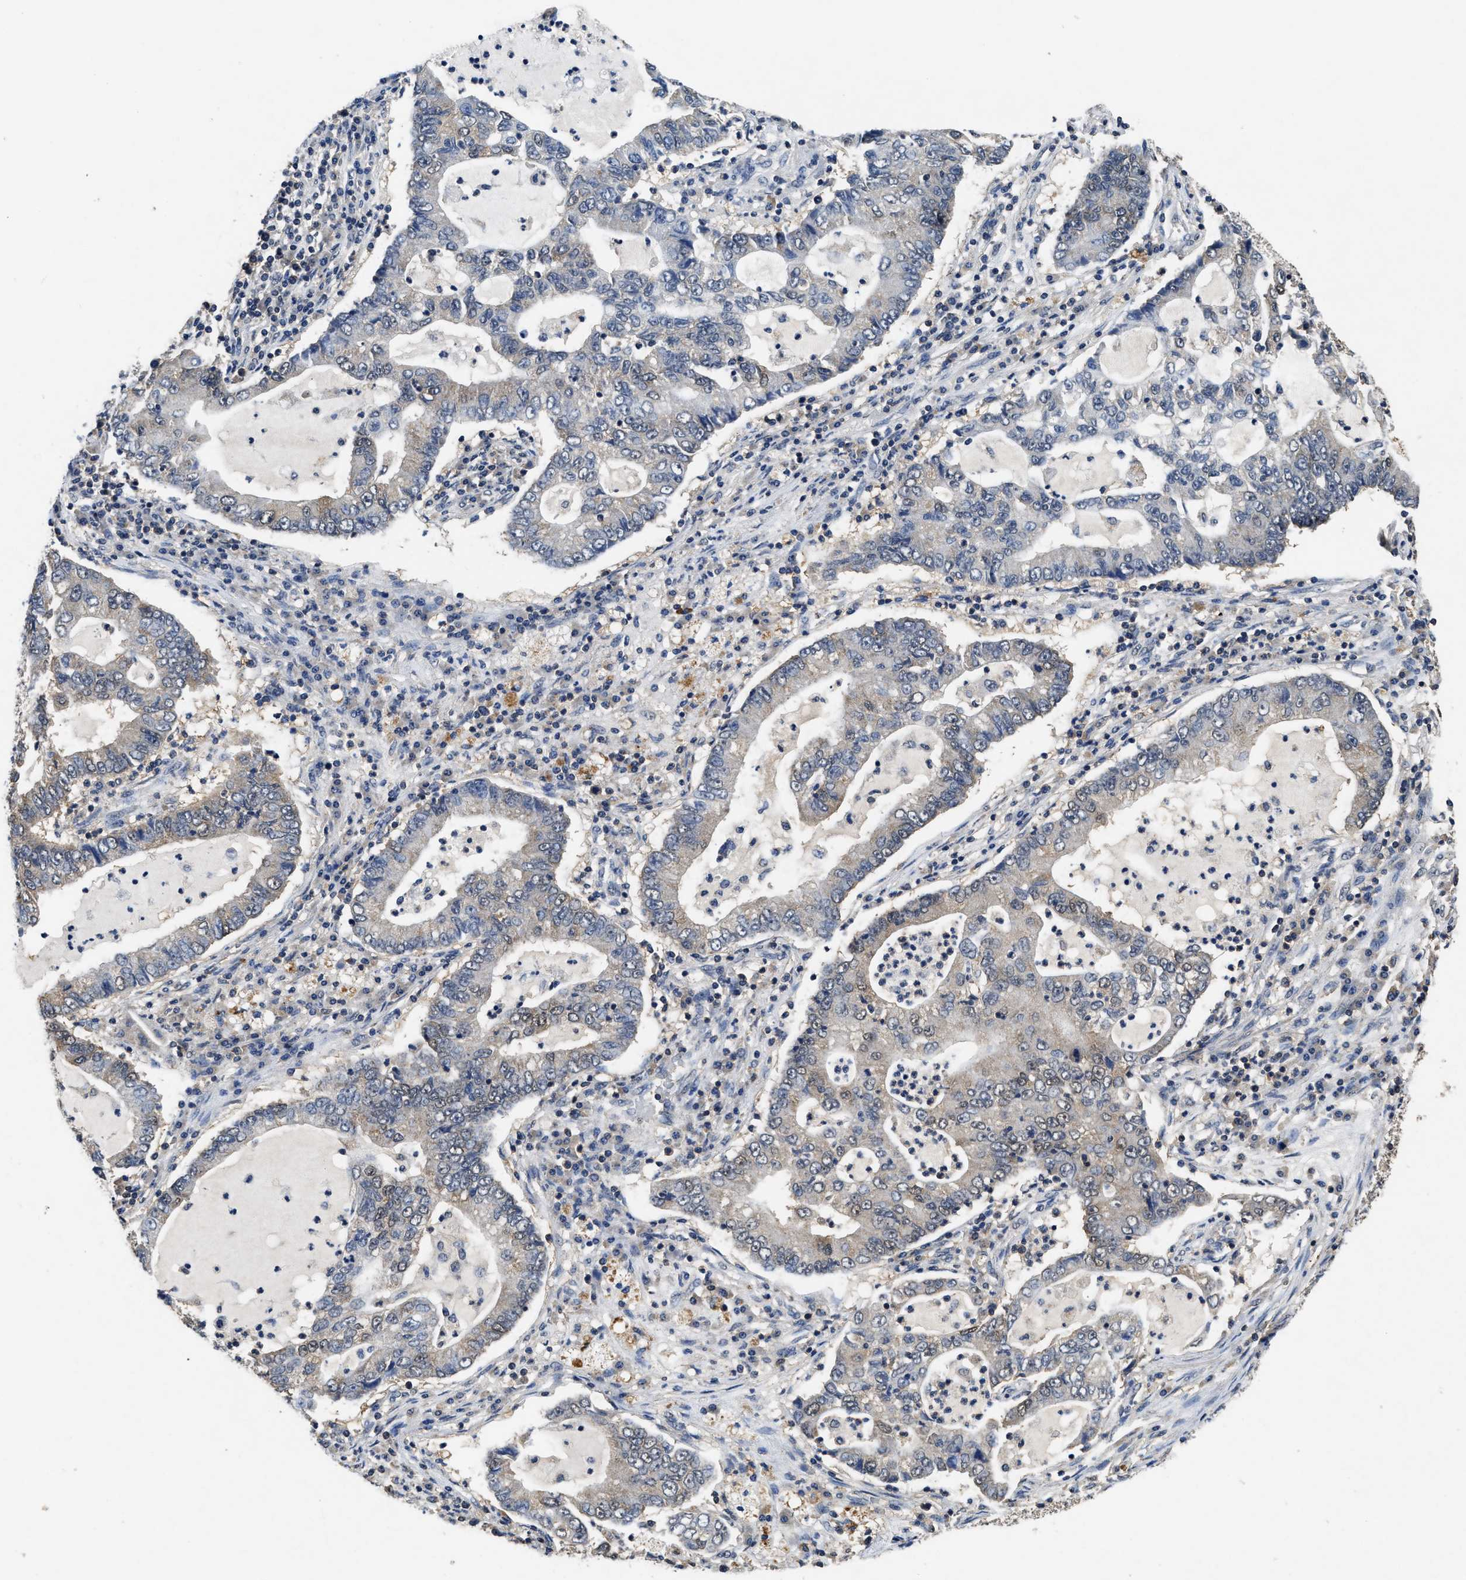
{"staining": {"intensity": "weak", "quantity": "<25%", "location": "cytoplasmic/membranous"}, "tissue": "lung cancer", "cell_type": "Tumor cells", "image_type": "cancer", "snomed": [{"axis": "morphology", "description": "Adenocarcinoma, NOS"}, {"axis": "topography", "description": "Lung"}], "caption": "Immunohistochemistry histopathology image of lung cancer stained for a protein (brown), which shows no staining in tumor cells.", "gene": "ACAT2", "patient": {"sex": "female", "age": 51}}